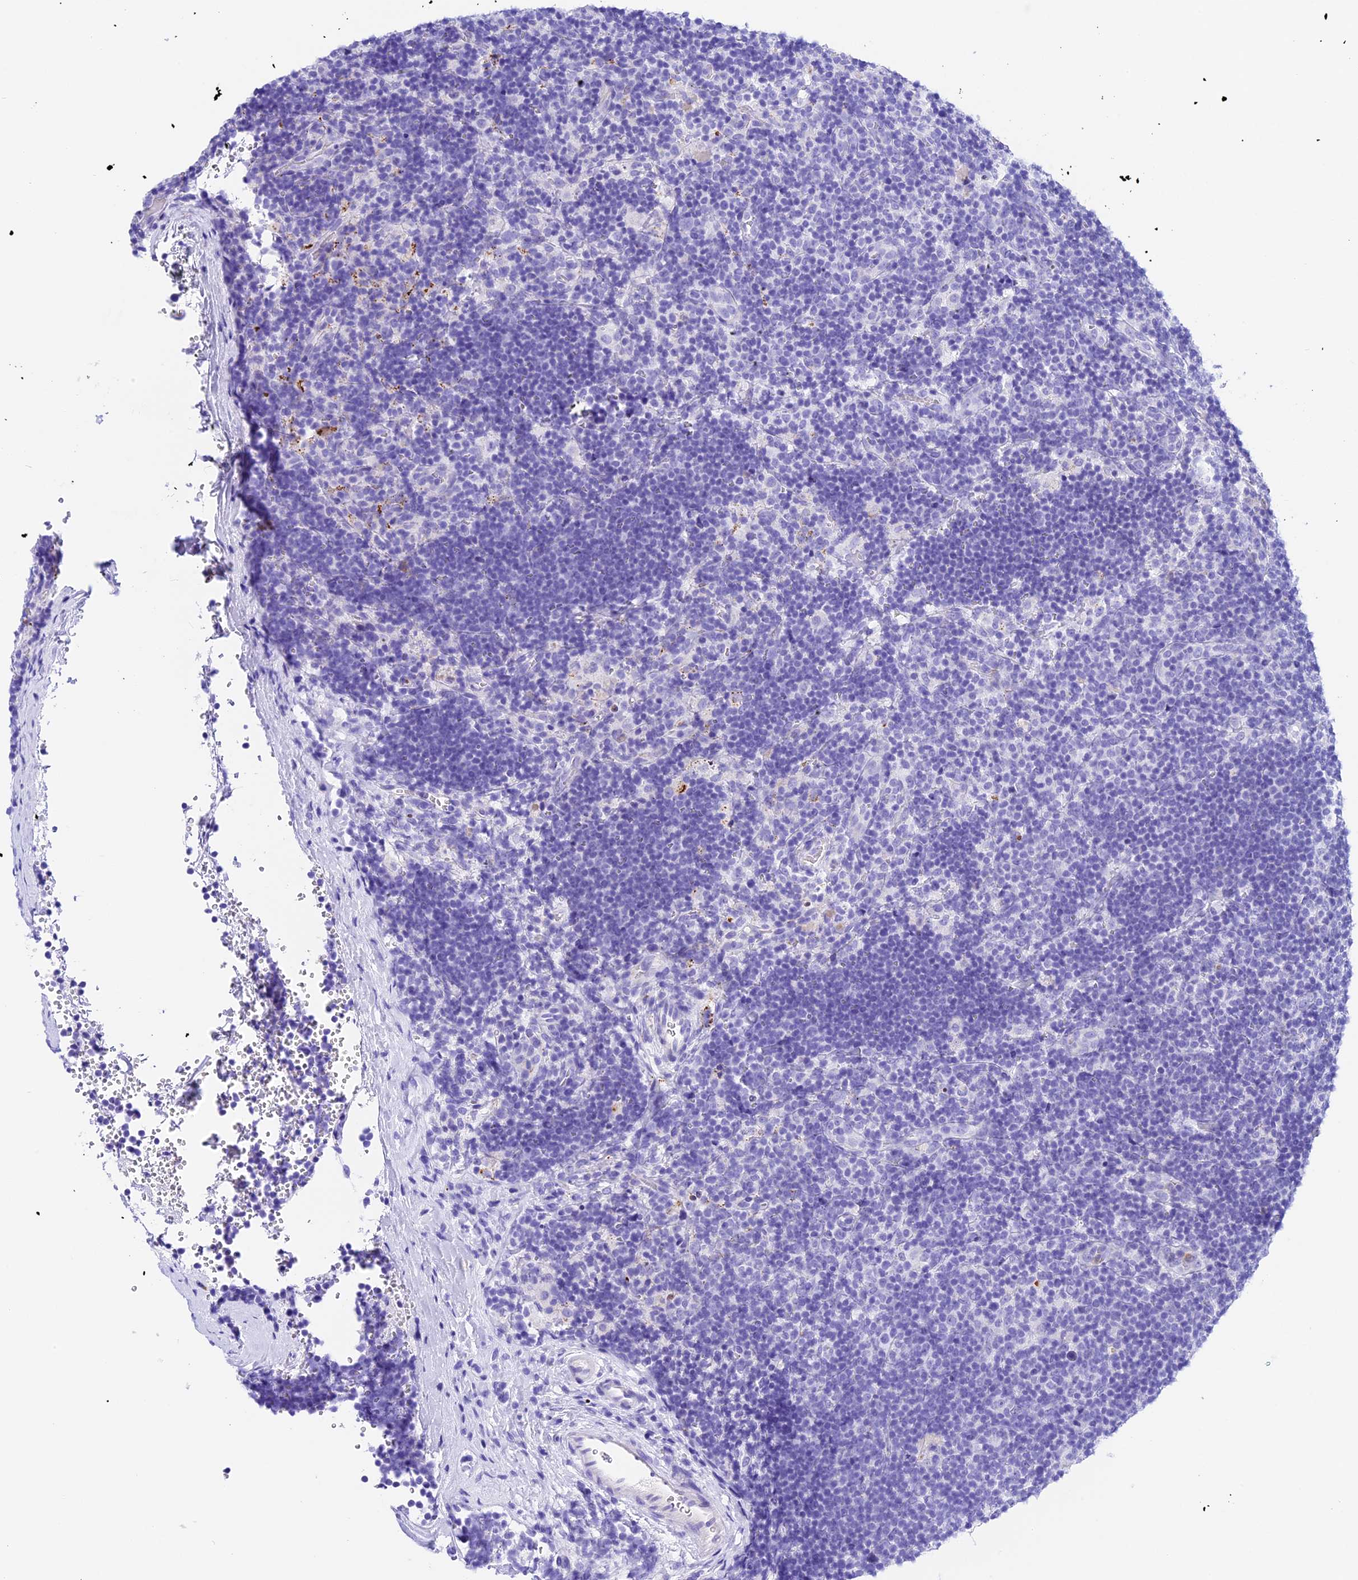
{"staining": {"intensity": "negative", "quantity": "none", "location": "none"}, "tissue": "lymphoma", "cell_type": "Tumor cells", "image_type": "cancer", "snomed": [{"axis": "morphology", "description": "Hodgkin's disease, NOS"}, {"axis": "topography", "description": "Lymph node"}], "caption": "Immunohistochemical staining of lymphoma demonstrates no significant staining in tumor cells.", "gene": "PSG11", "patient": {"sex": "female", "age": 57}}